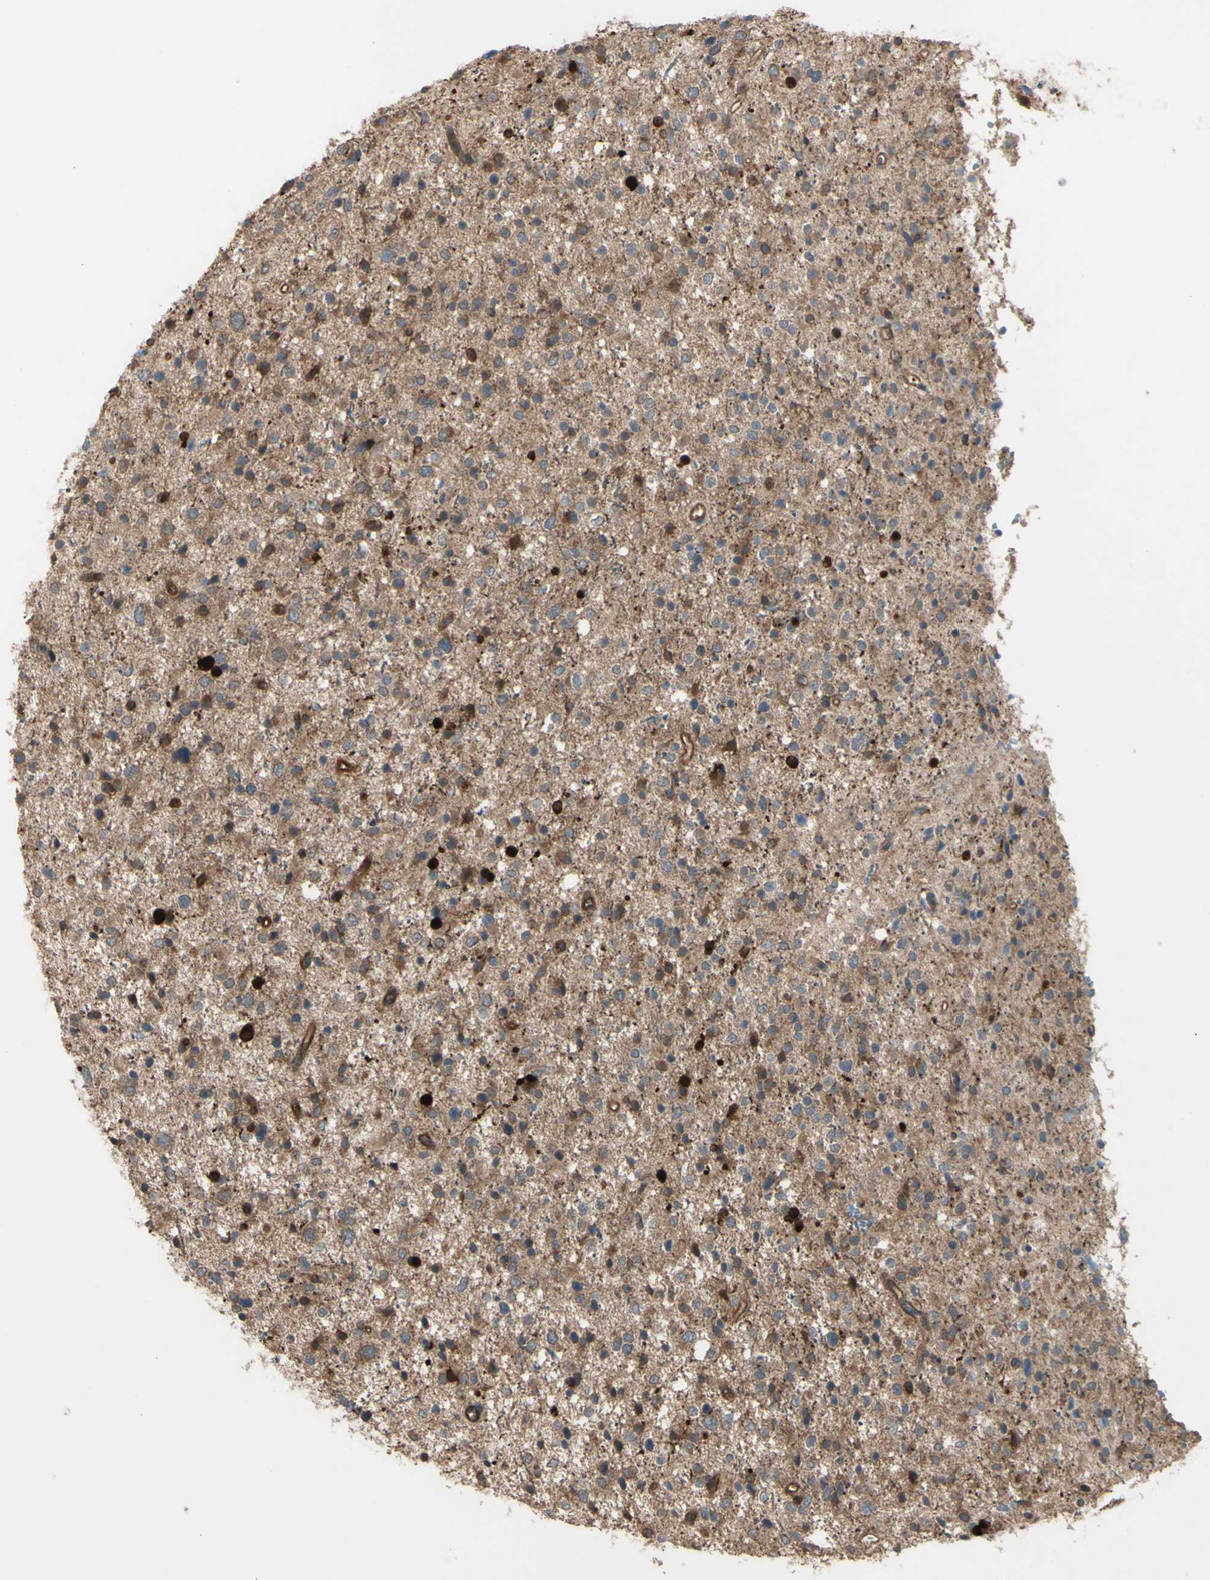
{"staining": {"intensity": "moderate", "quantity": ">75%", "location": "cytoplasmic/membranous"}, "tissue": "glioma", "cell_type": "Tumor cells", "image_type": "cancer", "snomed": [{"axis": "morphology", "description": "Glioma, malignant, Low grade"}, {"axis": "topography", "description": "Brain"}], "caption": "The micrograph reveals immunohistochemical staining of glioma. There is moderate cytoplasmic/membranous expression is present in about >75% of tumor cells. (DAB (3,3'-diaminobenzidine) IHC with brightfield microscopy, high magnification).", "gene": "PTPN12", "patient": {"sex": "female", "age": 37}}